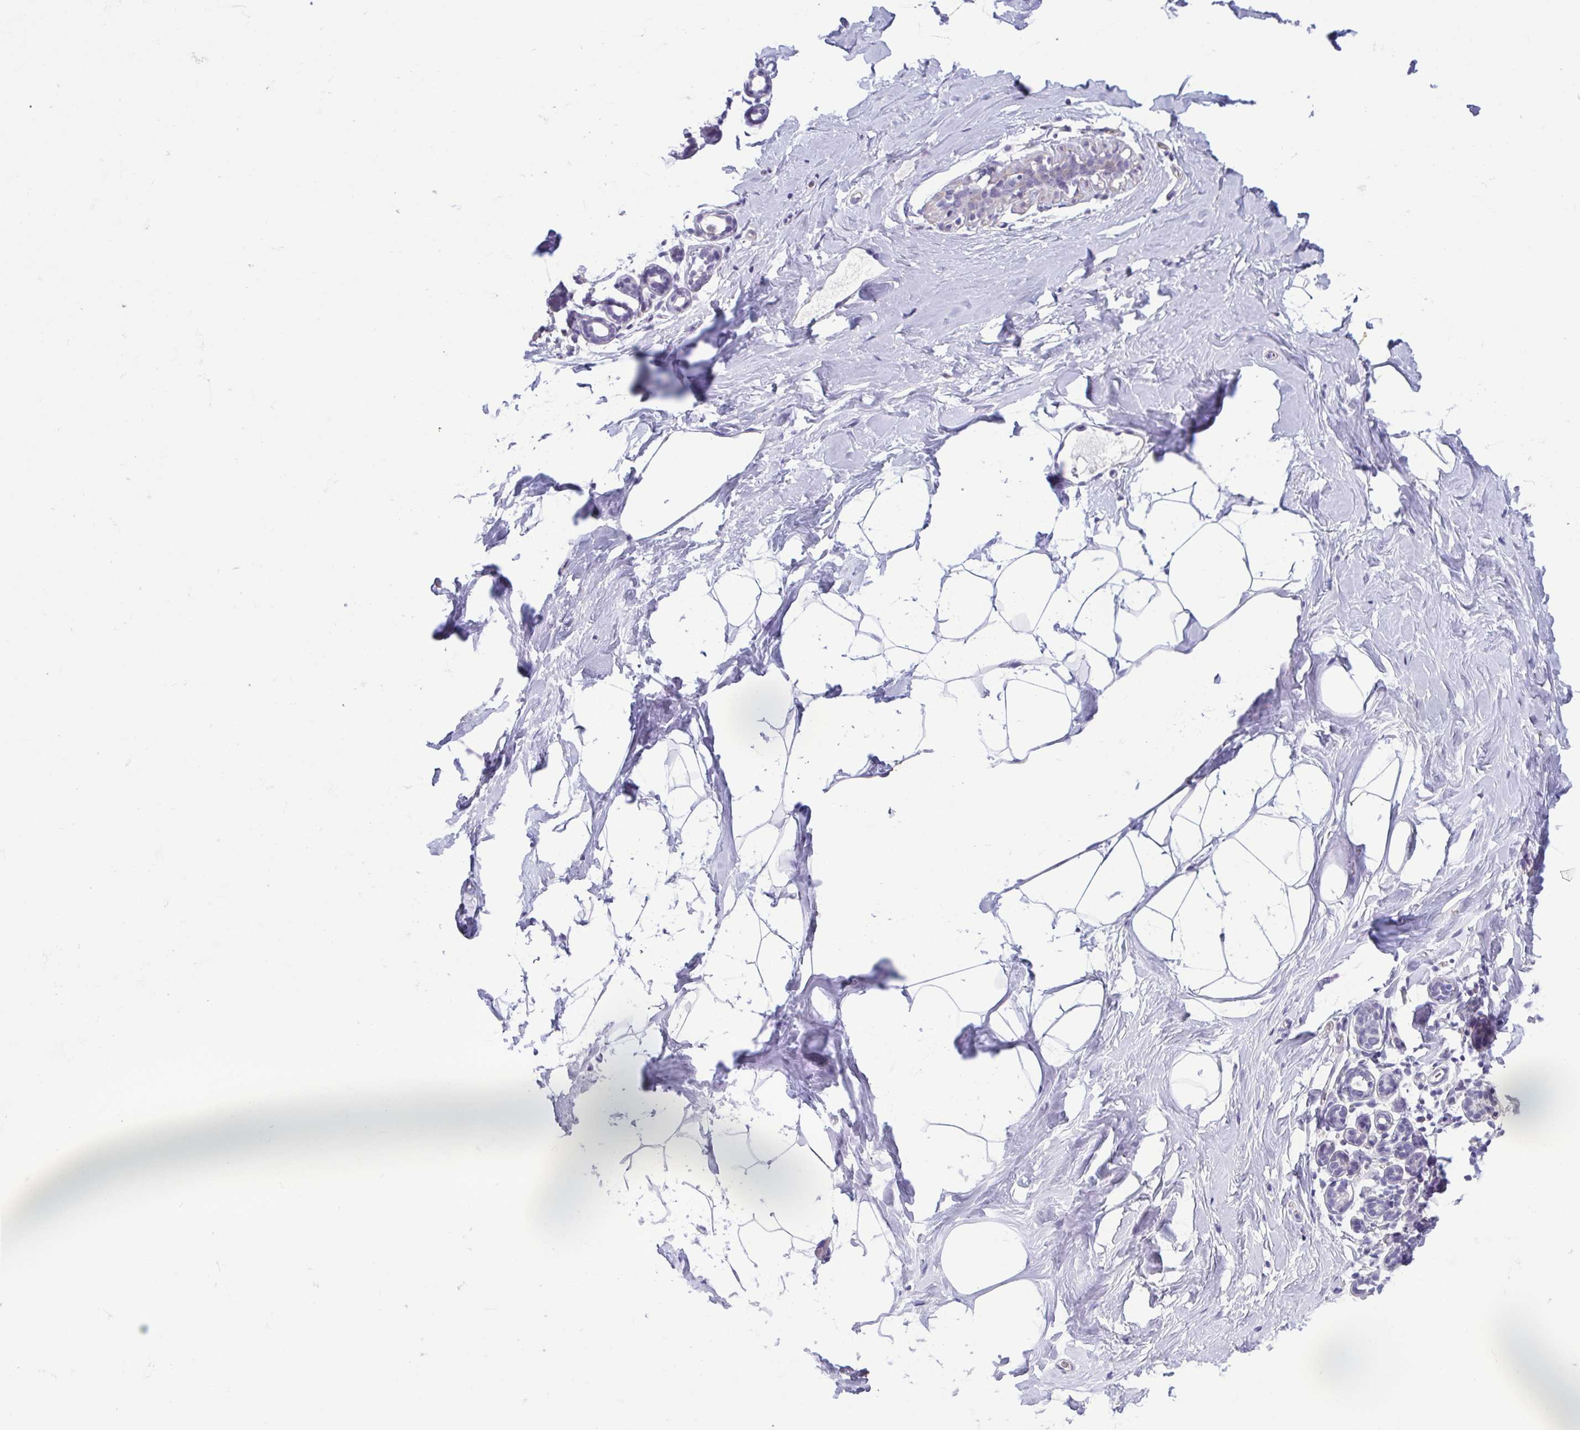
{"staining": {"intensity": "negative", "quantity": "none", "location": "none"}, "tissue": "breast", "cell_type": "Adipocytes", "image_type": "normal", "snomed": [{"axis": "morphology", "description": "Normal tissue, NOS"}, {"axis": "topography", "description": "Breast"}], "caption": "Immunohistochemistry image of unremarkable human breast stained for a protein (brown), which reveals no expression in adipocytes. (IHC, brightfield microscopy, high magnification).", "gene": "MORC4", "patient": {"sex": "female", "age": 32}}